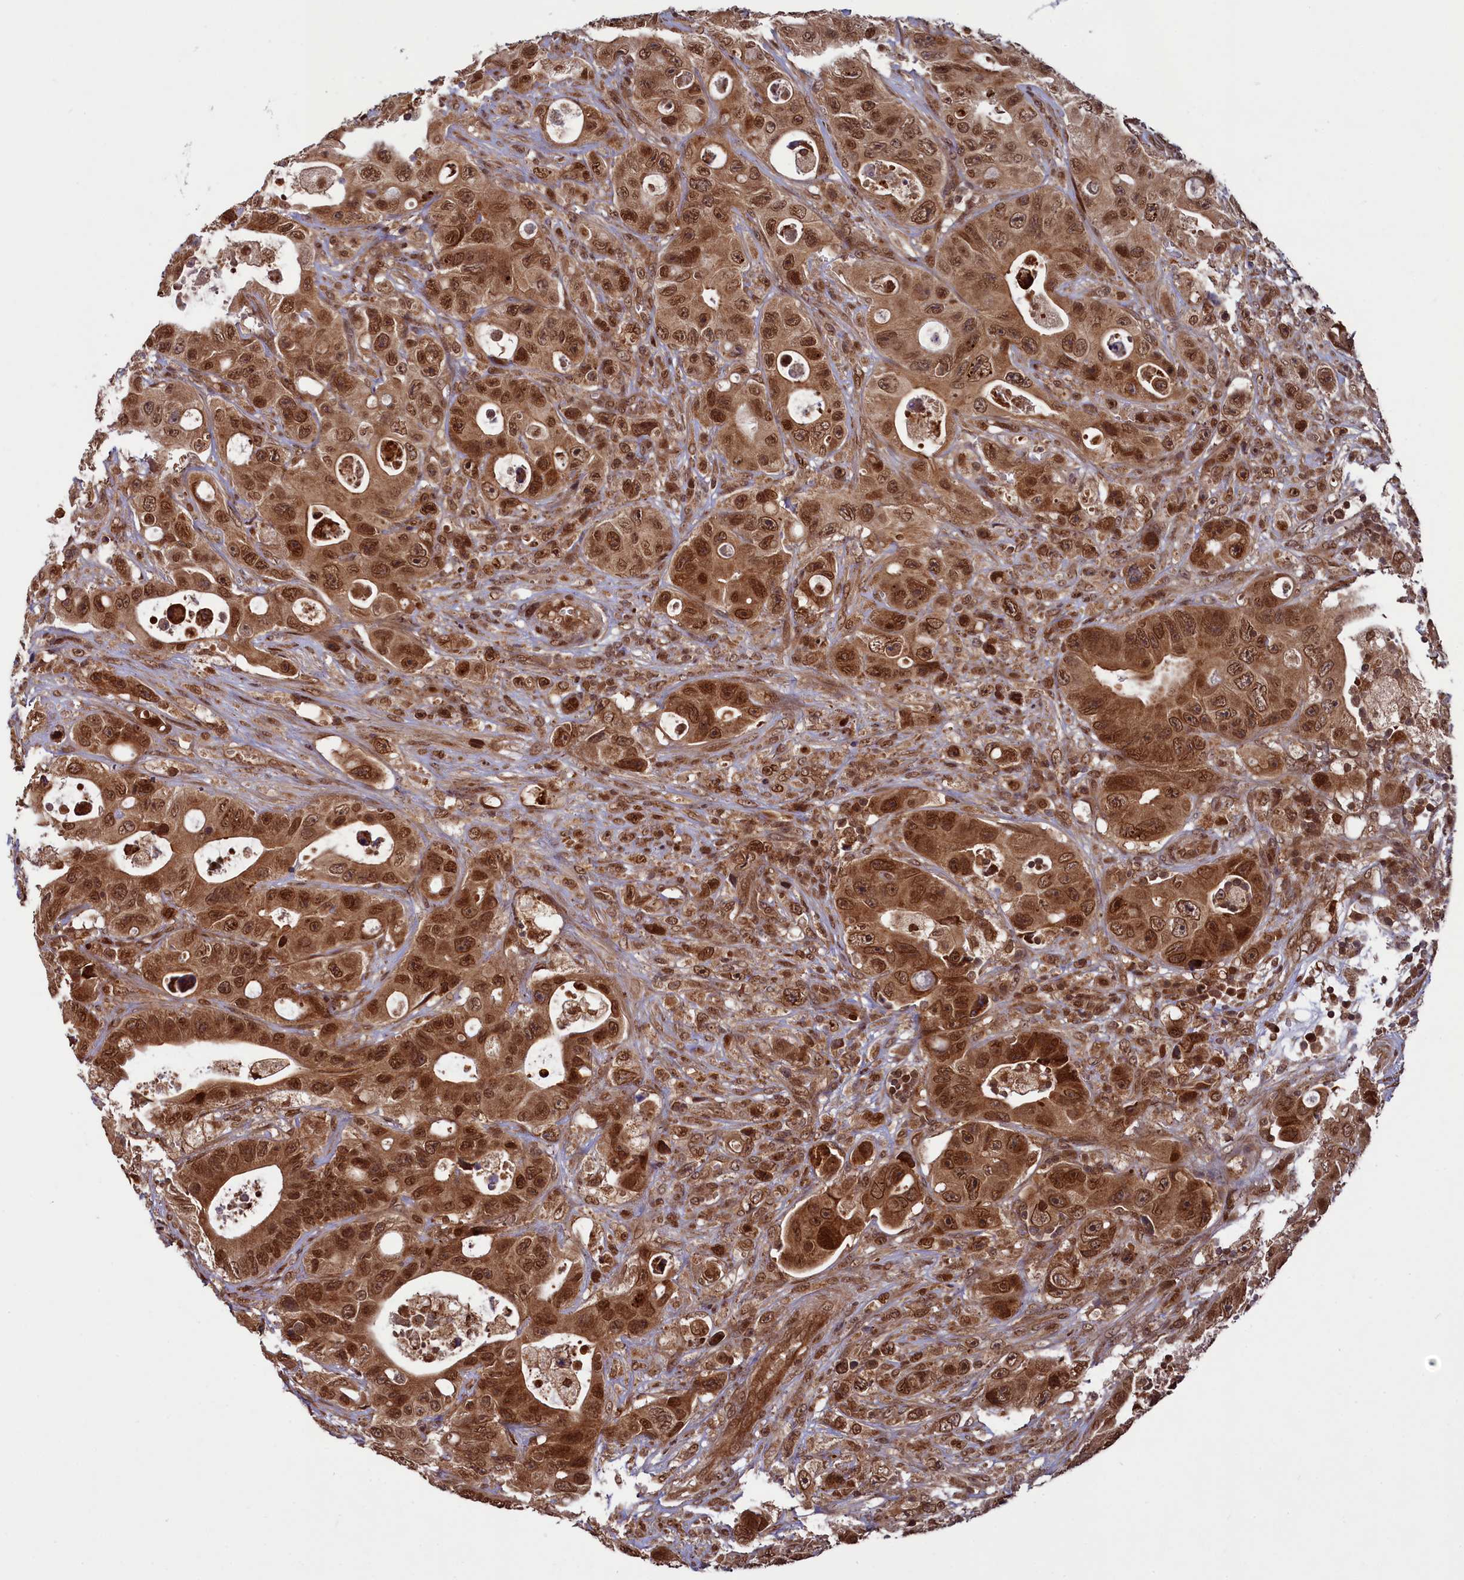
{"staining": {"intensity": "strong", "quantity": ">75%", "location": "nuclear"}, "tissue": "colorectal cancer", "cell_type": "Tumor cells", "image_type": "cancer", "snomed": [{"axis": "morphology", "description": "Adenocarcinoma, NOS"}, {"axis": "topography", "description": "Colon"}], "caption": "Immunohistochemical staining of human colorectal cancer (adenocarcinoma) displays high levels of strong nuclear staining in about >75% of tumor cells.", "gene": "NAE1", "patient": {"sex": "female", "age": 46}}